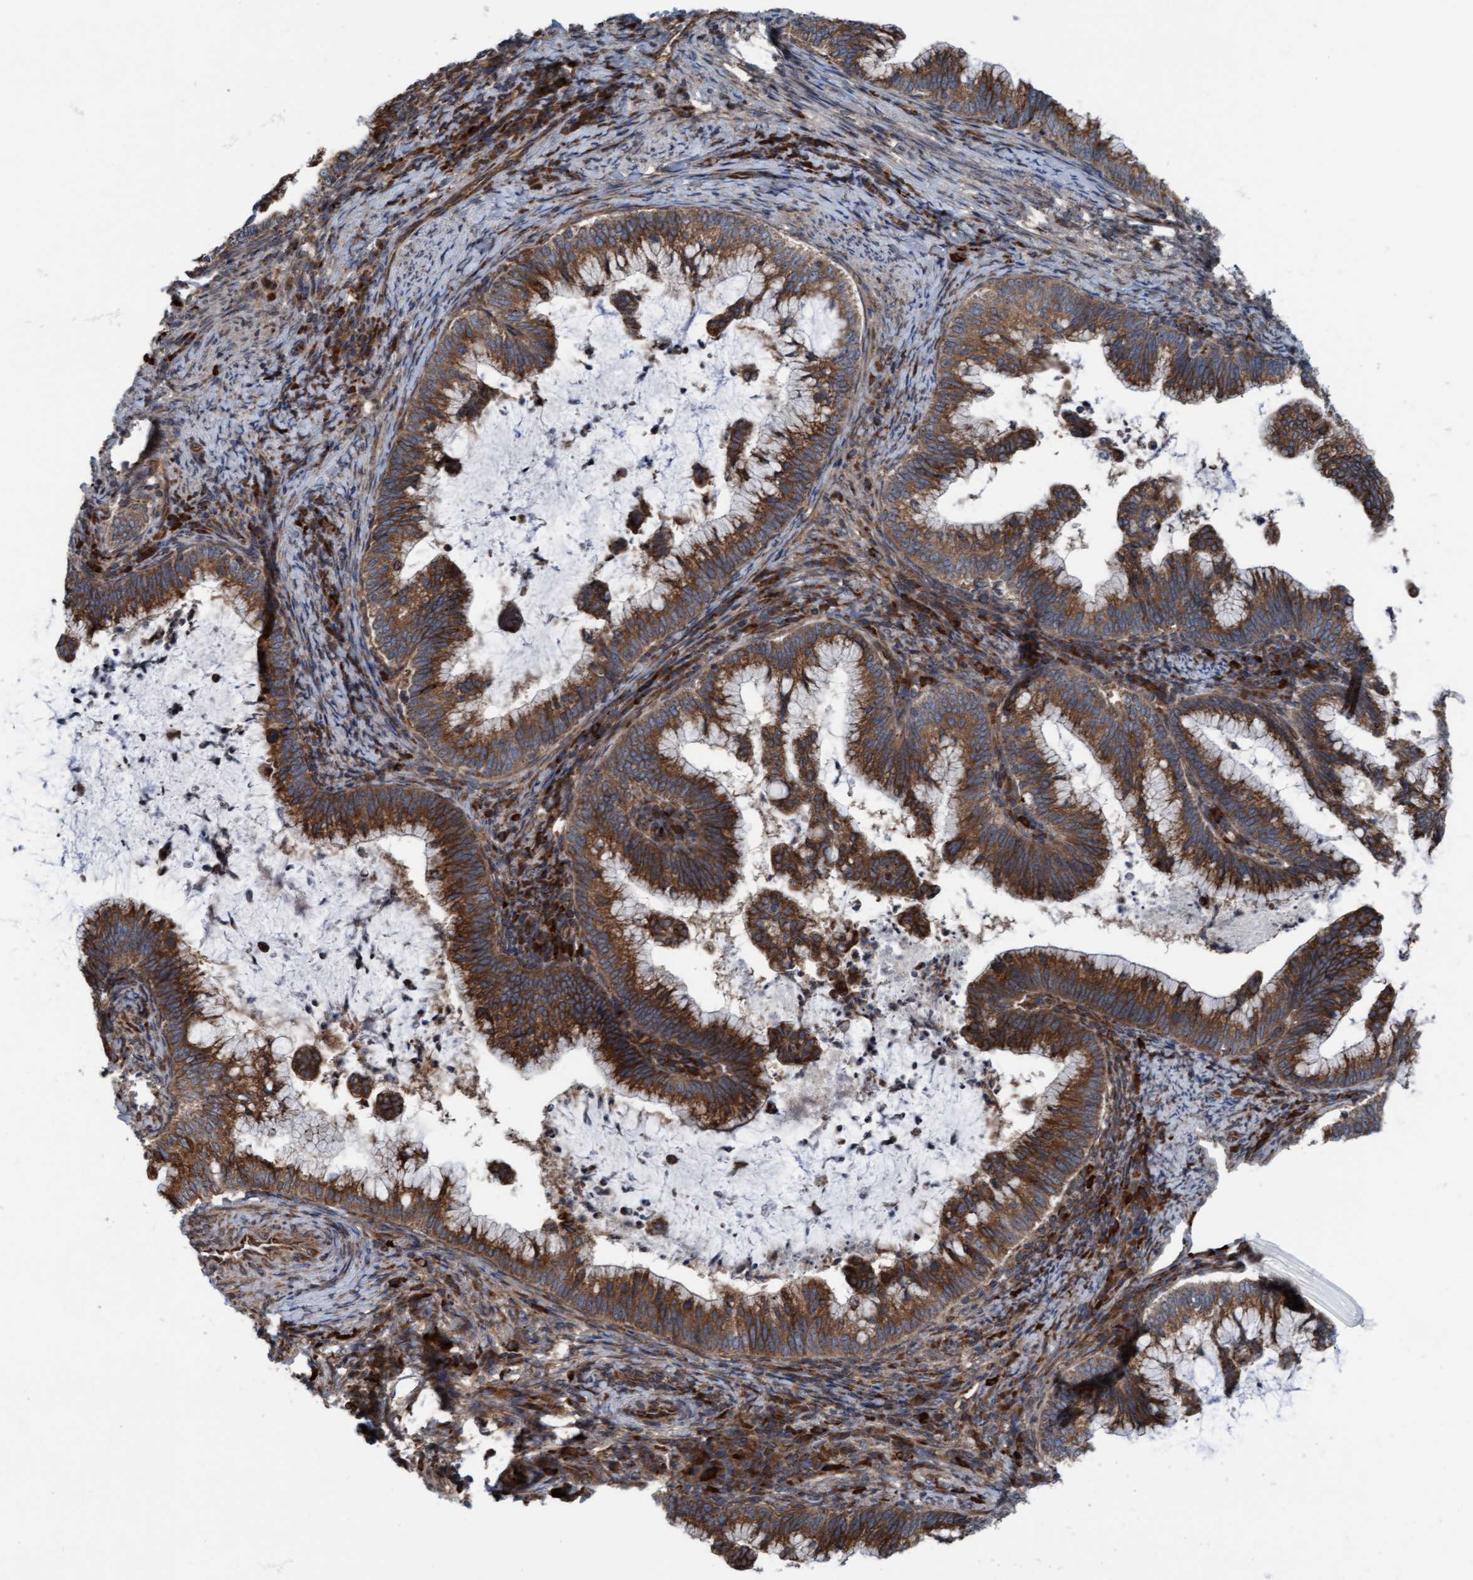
{"staining": {"intensity": "strong", "quantity": ">75%", "location": "cytoplasmic/membranous"}, "tissue": "cervical cancer", "cell_type": "Tumor cells", "image_type": "cancer", "snomed": [{"axis": "morphology", "description": "Adenocarcinoma, NOS"}, {"axis": "topography", "description": "Cervix"}], "caption": "Immunohistochemical staining of cervical adenocarcinoma shows high levels of strong cytoplasmic/membranous expression in about >75% of tumor cells.", "gene": "RAP1GAP2", "patient": {"sex": "female", "age": 36}}